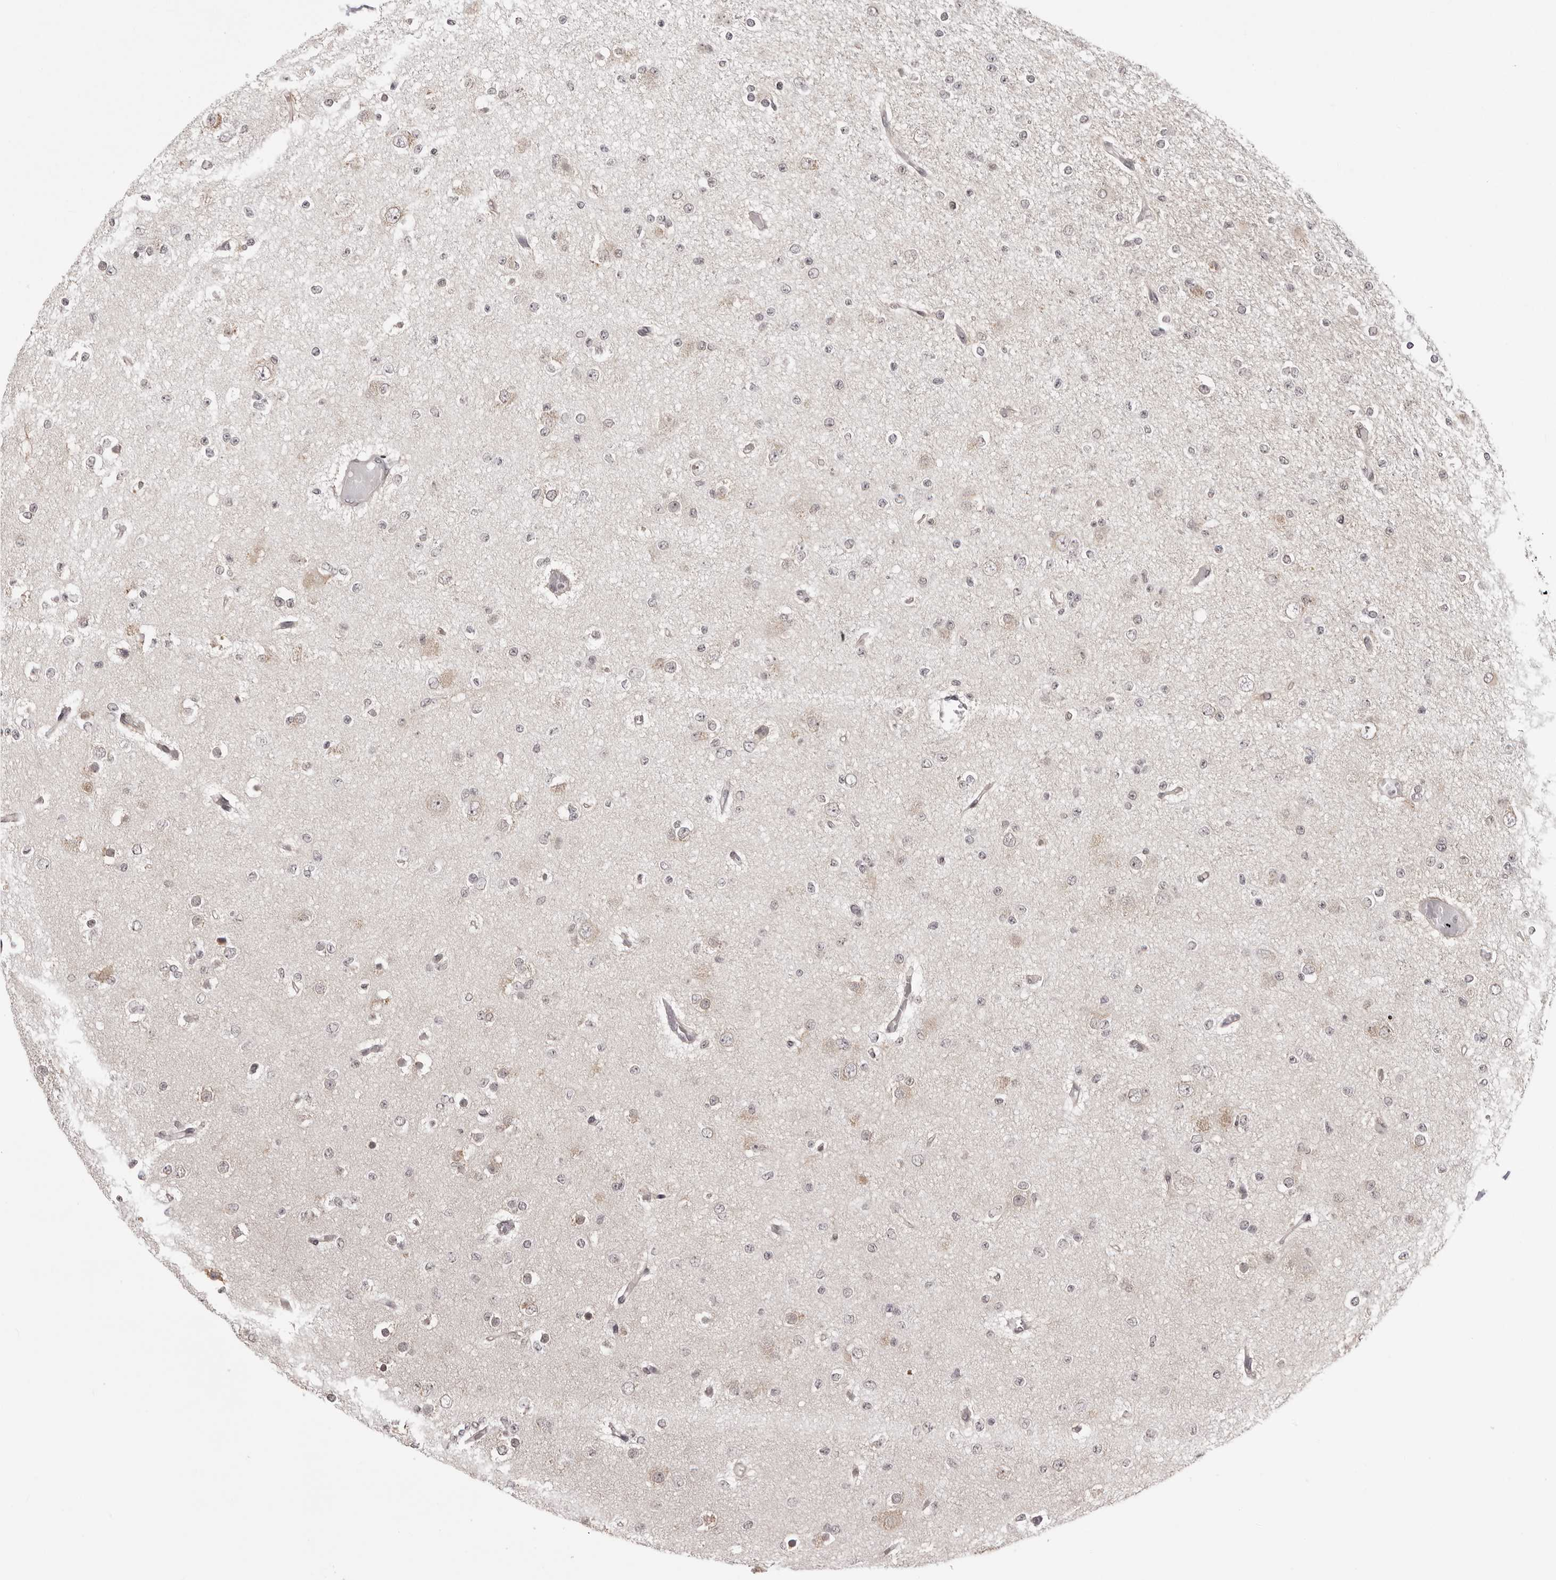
{"staining": {"intensity": "weak", "quantity": "<25%", "location": "cytoplasmic/membranous"}, "tissue": "glioma", "cell_type": "Tumor cells", "image_type": "cancer", "snomed": [{"axis": "morphology", "description": "Glioma, malignant, Low grade"}, {"axis": "topography", "description": "Brain"}], "caption": "Immunohistochemical staining of human glioma displays no significant staining in tumor cells. (DAB IHC visualized using brightfield microscopy, high magnification).", "gene": "ZC3H11A", "patient": {"sex": "female", "age": 22}}